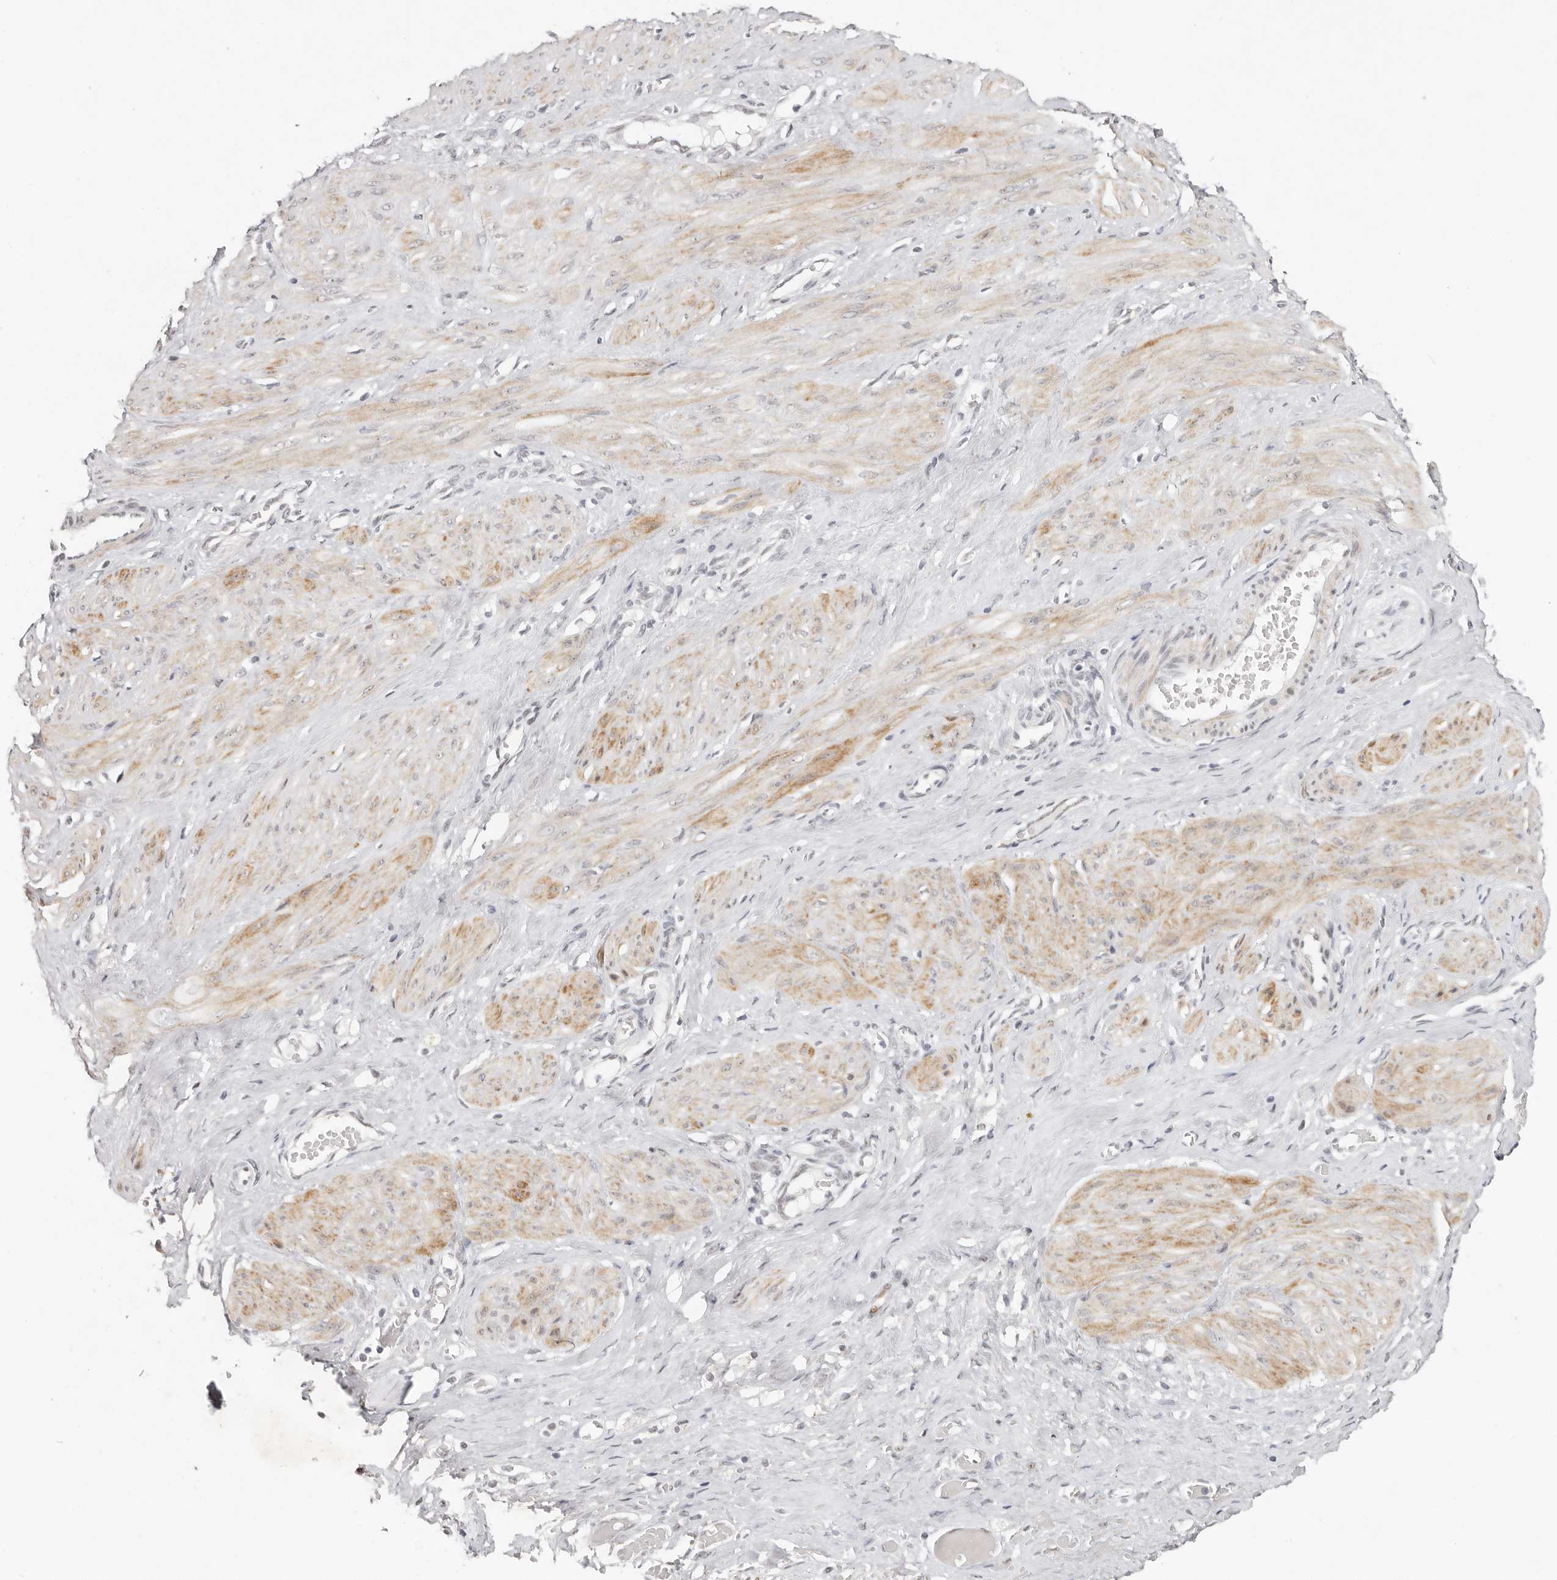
{"staining": {"intensity": "moderate", "quantity": ">75%", "location": "cytoplasmic/membranous"}, "tissue": "smooth muscle", "cell_type": "Smooth muscle cells", "image_type": "normal", "snomed": [{"axis": "morphology", "description": "Normal tissue, NOS"}, {"axis": "topography", "description": "Endometrium"}], "caption": "Protein expression analysis of normal smooth muscle displays moderate cytoplasmic/membranous positivity in approximately >75% of smooth muscle cells. Using DAB (3,3'-diaminobenzidine) (brown) and hematoxylin (blue) stains, captured at high magnification using brightfield microscopy.", "gene": "LARP7", "patient": {"sex": "female", "age": 33}}